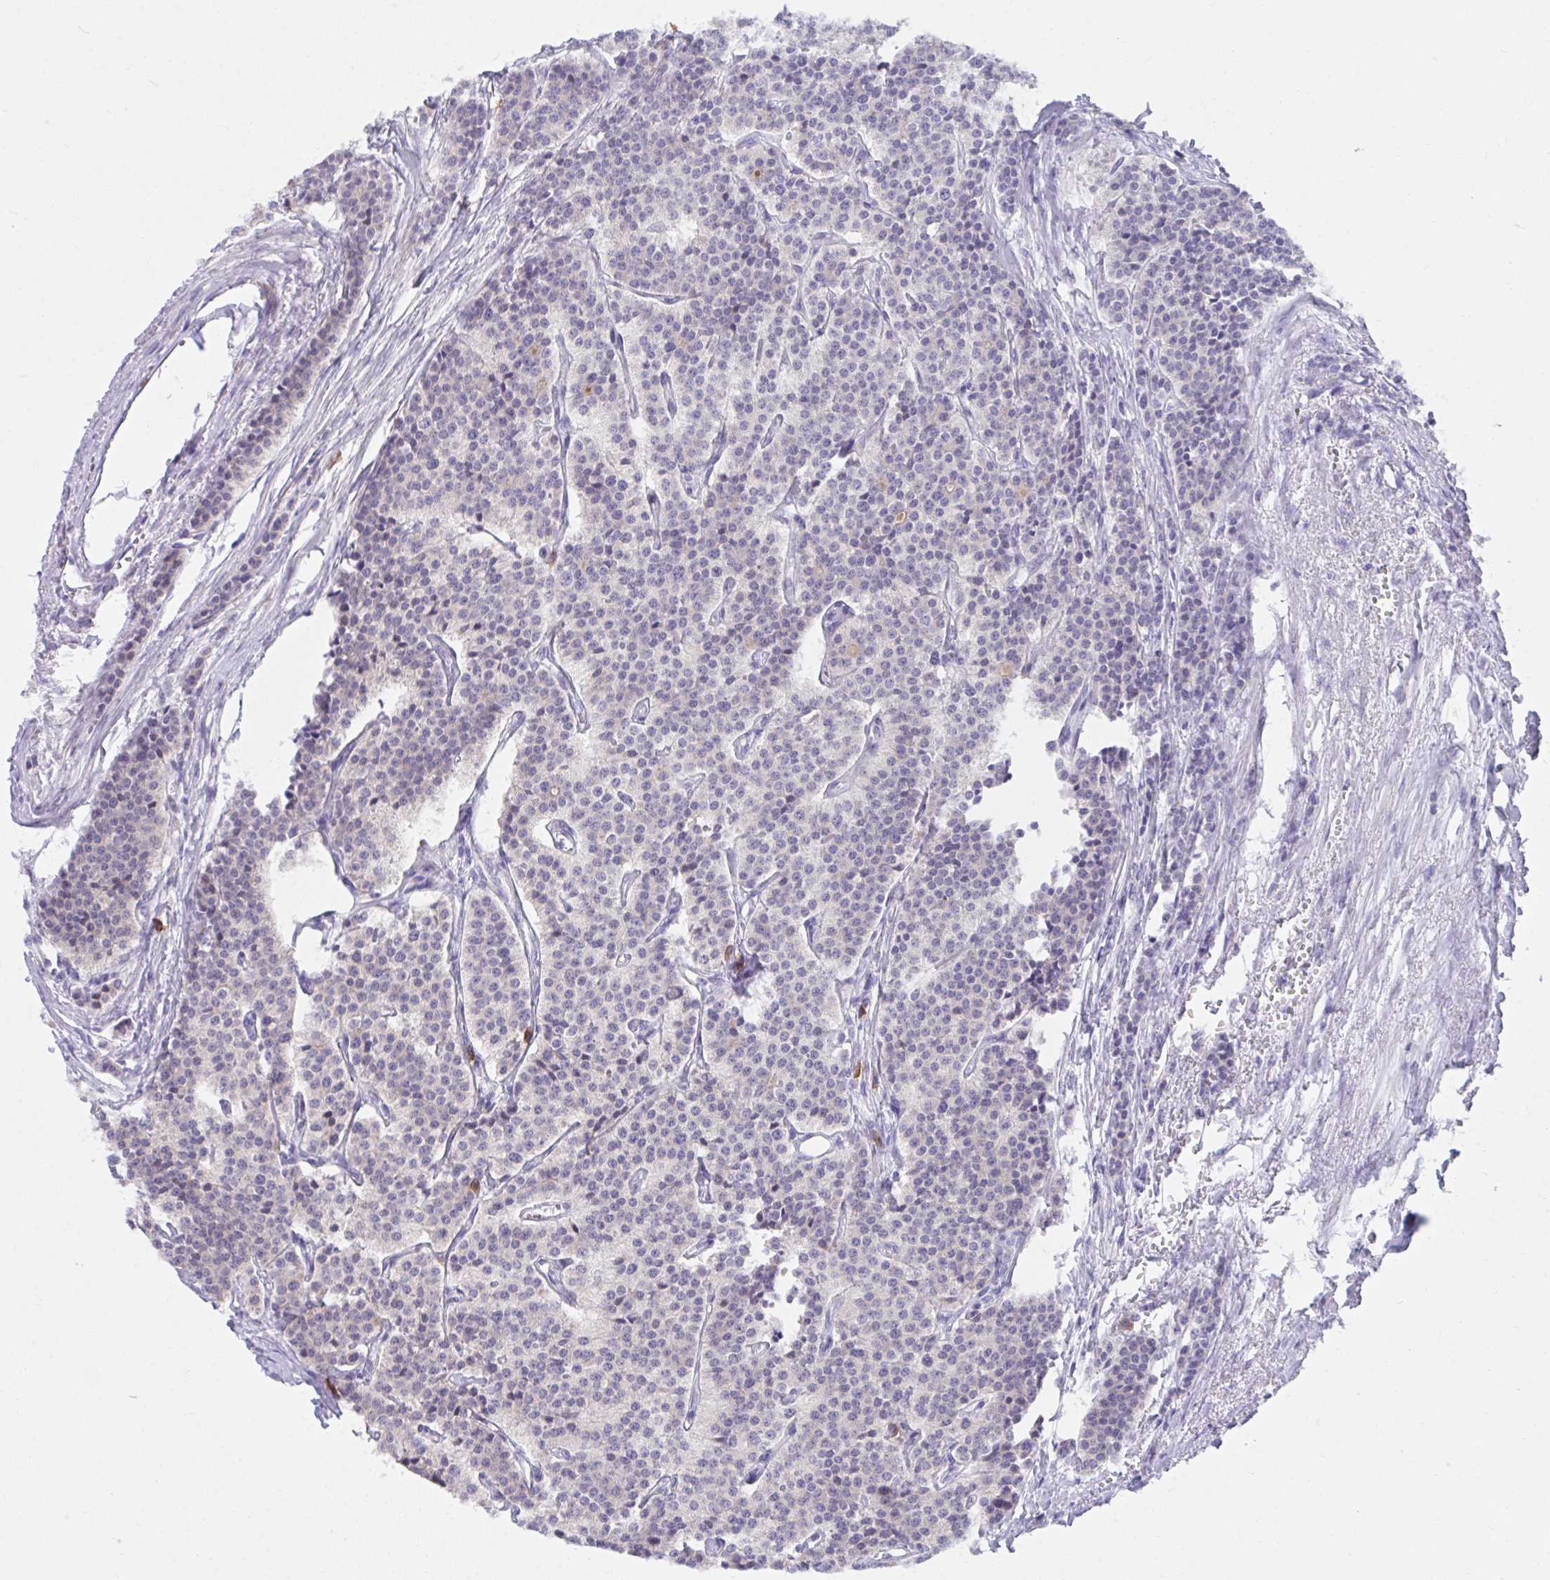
{"staining": {"intensity": "negative", "quantity": "none", "location": "none"}, "tissue": "carcinoid", "cell_type": "Tumor cells", "image_type": "cancer", "snomed": [{"axis": "morphology", "description": "Carcinoid, malignant, NOS"}, {"axis": "topography", "description": "Small intestine"}], "caption": "The image shows no staining of tumor cells in carcinoid (malignant). (IHC, brightfield microscopy, high magnification).", "gene": "SLAMF7", "patient": {"sex": "male", "age": 63}}